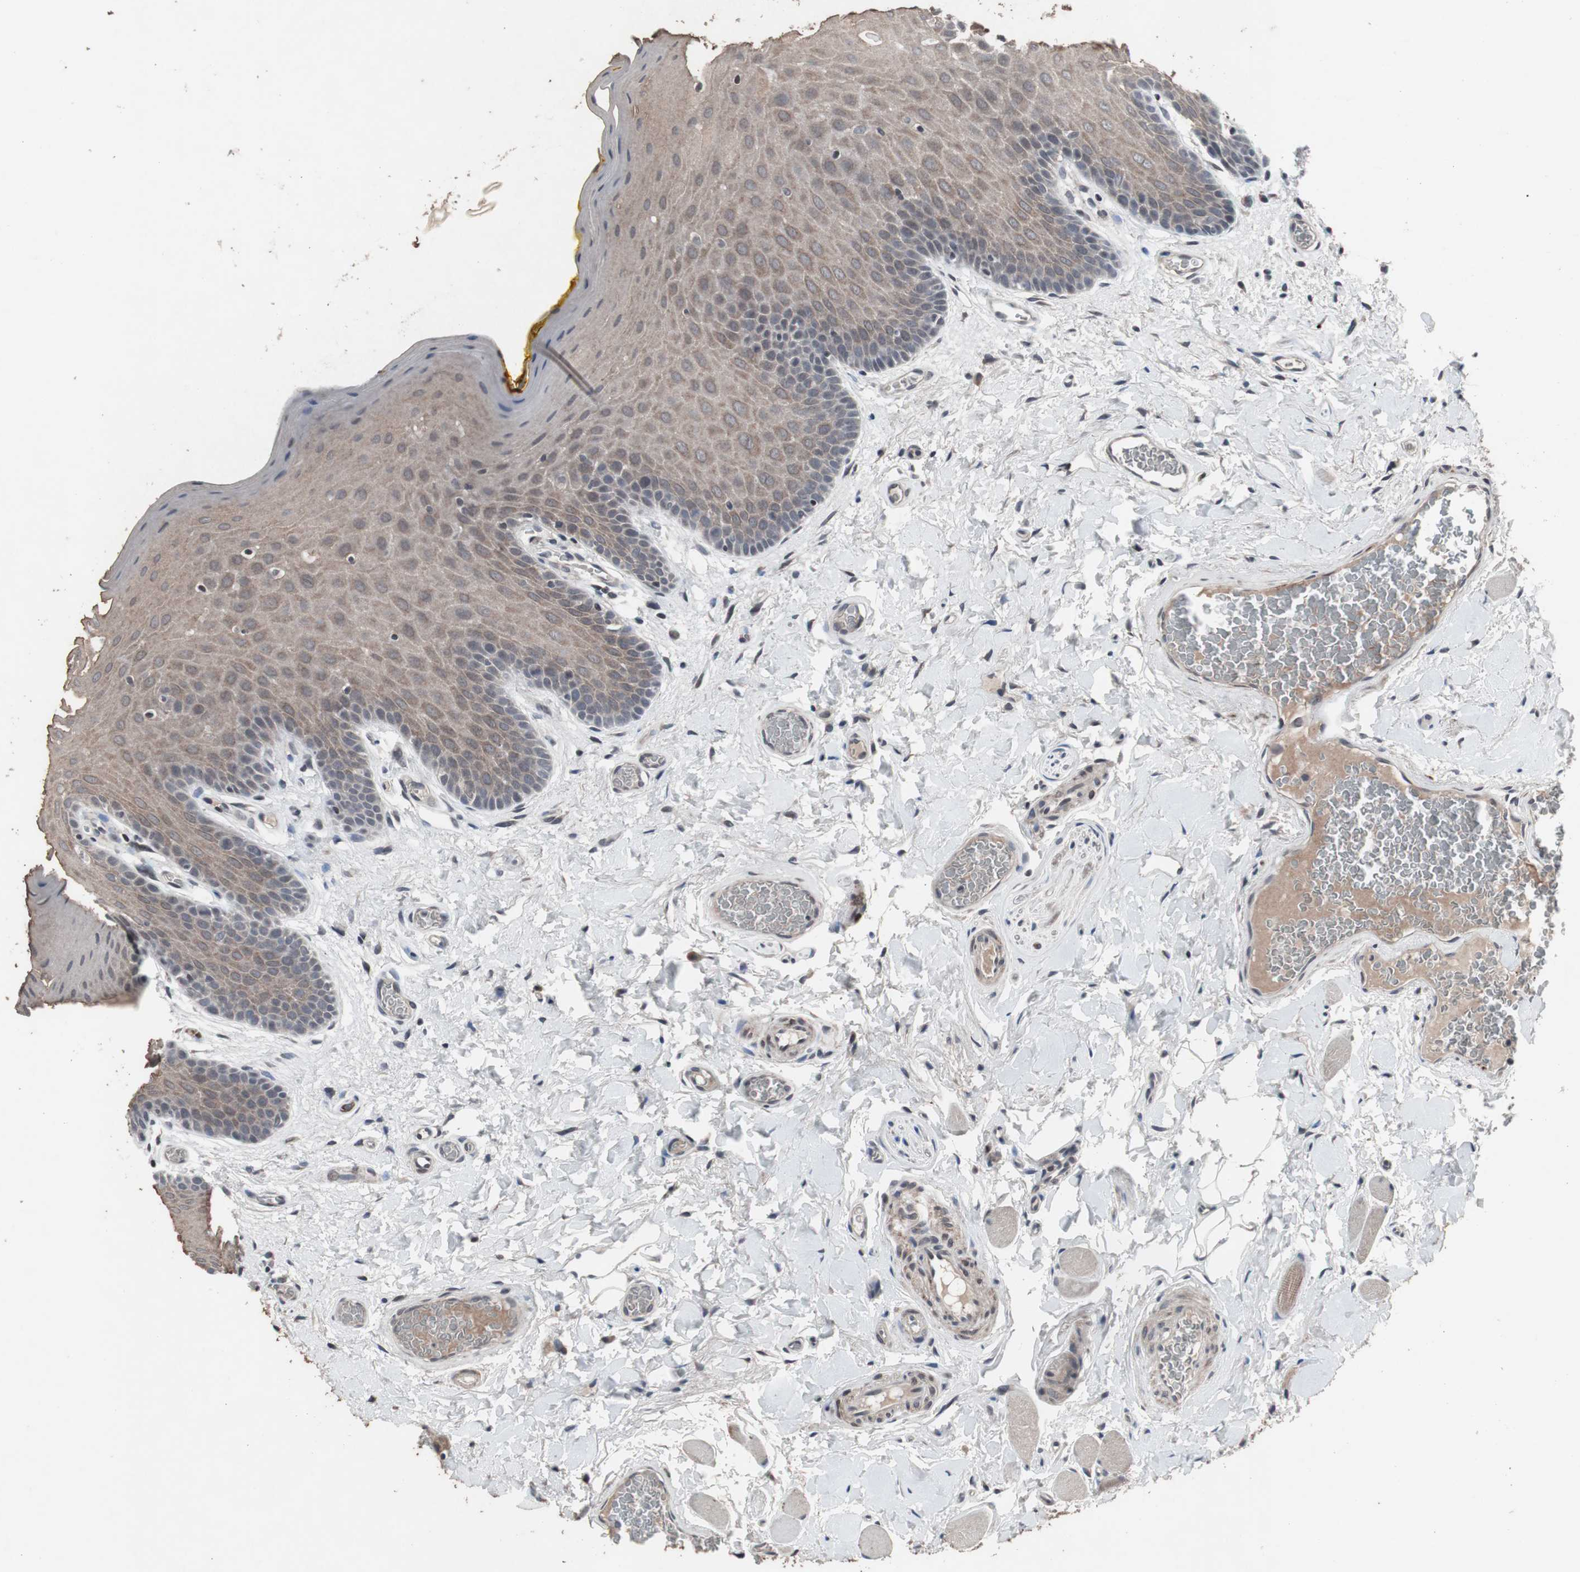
{"staining": {"intensity": "moderate", "quantity": ">75%", "location": "cytoplasmic/membranous"}, "tissue": "oral mucosa", "cell_type": "Squamous epithelial cells", "image_type": "normal", "snomed": [{"axis": "morphology", "description": "Normal tissue, NOS"}, {"axis": "topography", "description": "Oral tissue"}], "caption": "Protein staining of benign oral mucosa exhibits moderate cytoplasmic/membranous staining in about >75% of squamous epithelial cells. The staining is performed using DAB brown chromogen to label protein expression. The nuclei are counter-stained blue using hematoxylin.", "gene": "CRADD", "patient": {"sex": "male", "age": 54}}